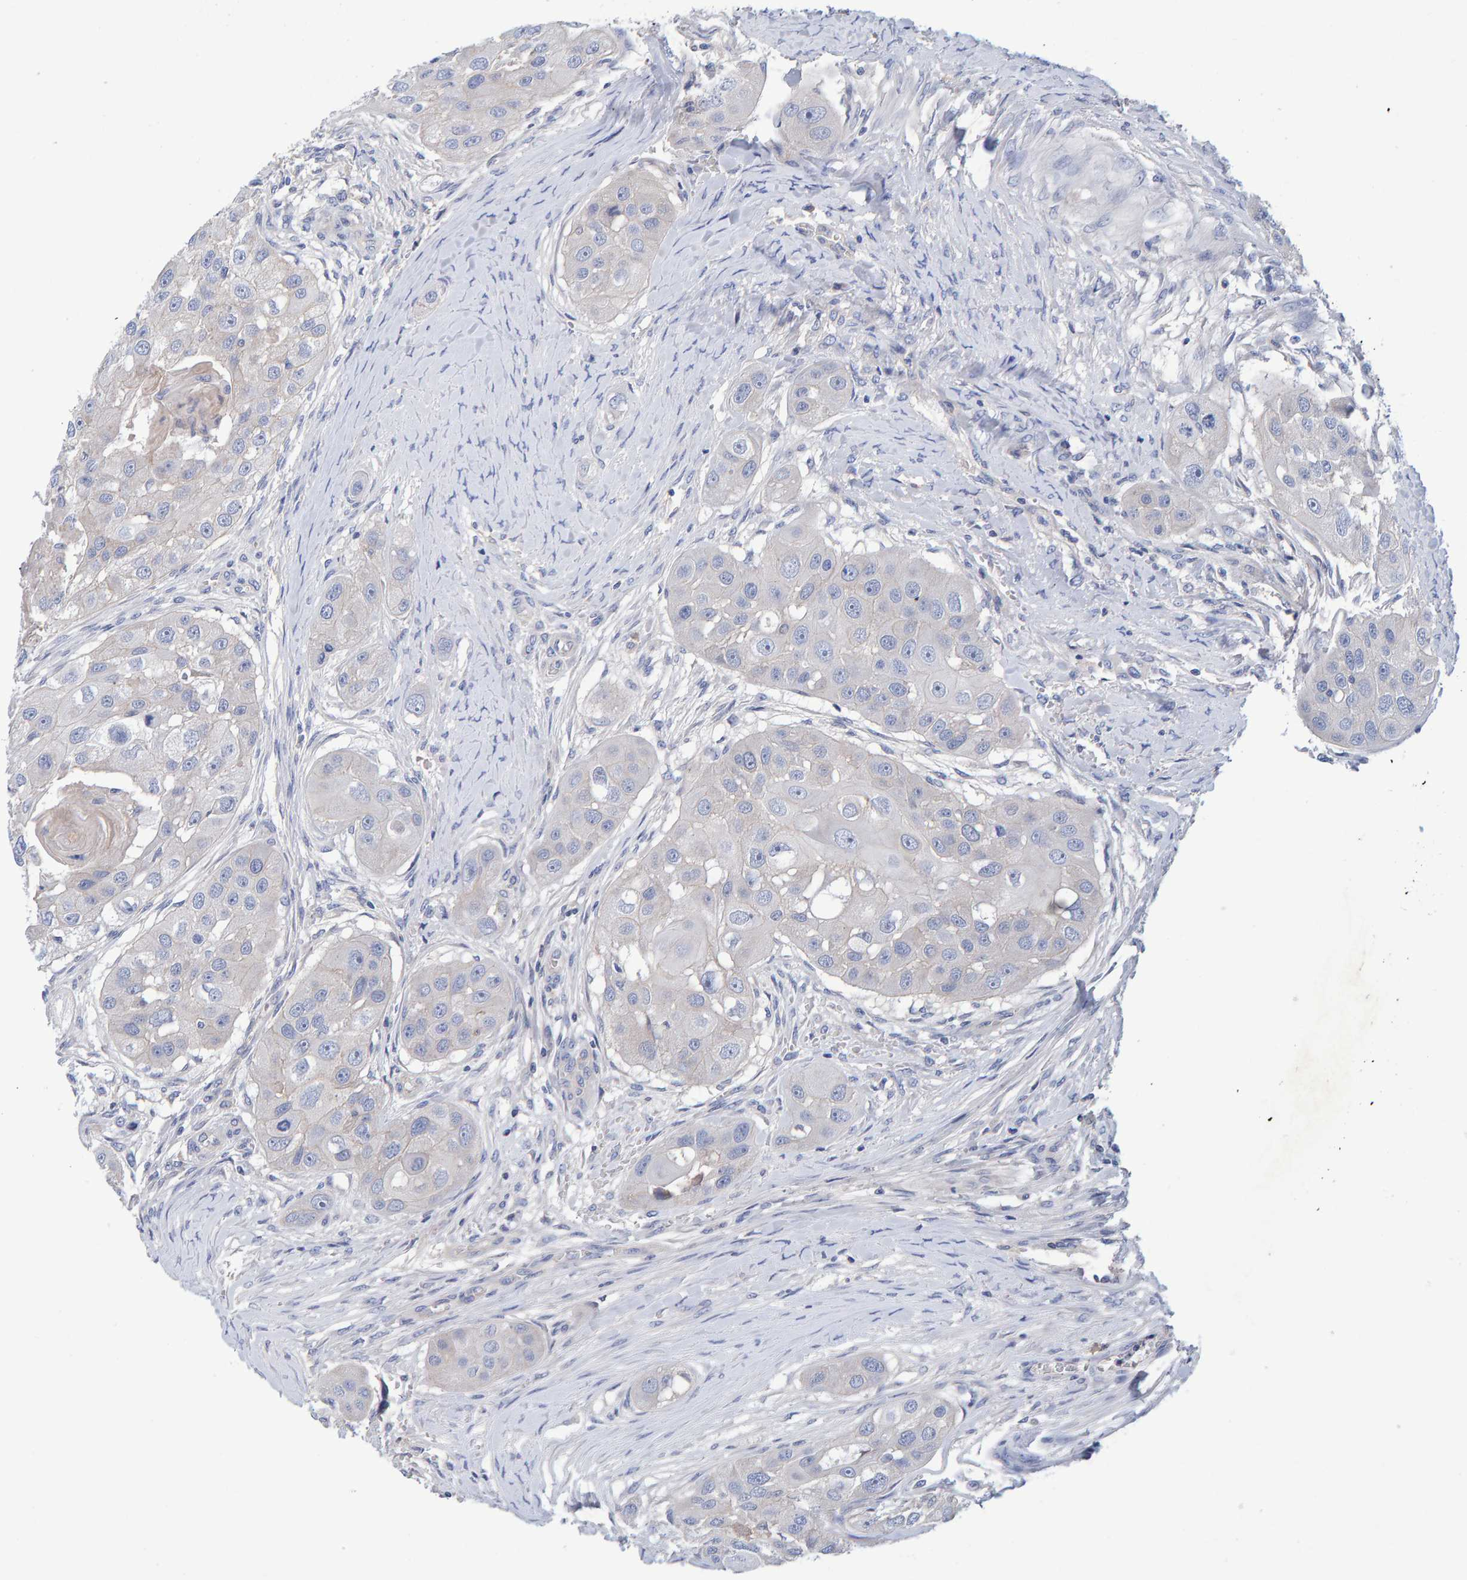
{"staining": {"intensity": "negative", "quantity": "none", "location": "none"}, "tissue": "head and neck cancer", "cell_type": "Tumor cells", "image_type": "cancer", "snomed": [{"axis": "morphology", "description": "Normal tissue, NOS"}, {"axis": "morphology", "description": "Squamous cell carcinoma, NOS"}, {"axis": "topography", "description": "Skeletal muscle"}, {"axis": "topography", "description": "Head-Neck"}], "caption": "The IHC photomicrograph has no significant expression in tumor cells of head and neck squamous cell carcinoma tissue.", "gene": "EFR3A", "patient": {"sex": "male", "age": 51}}